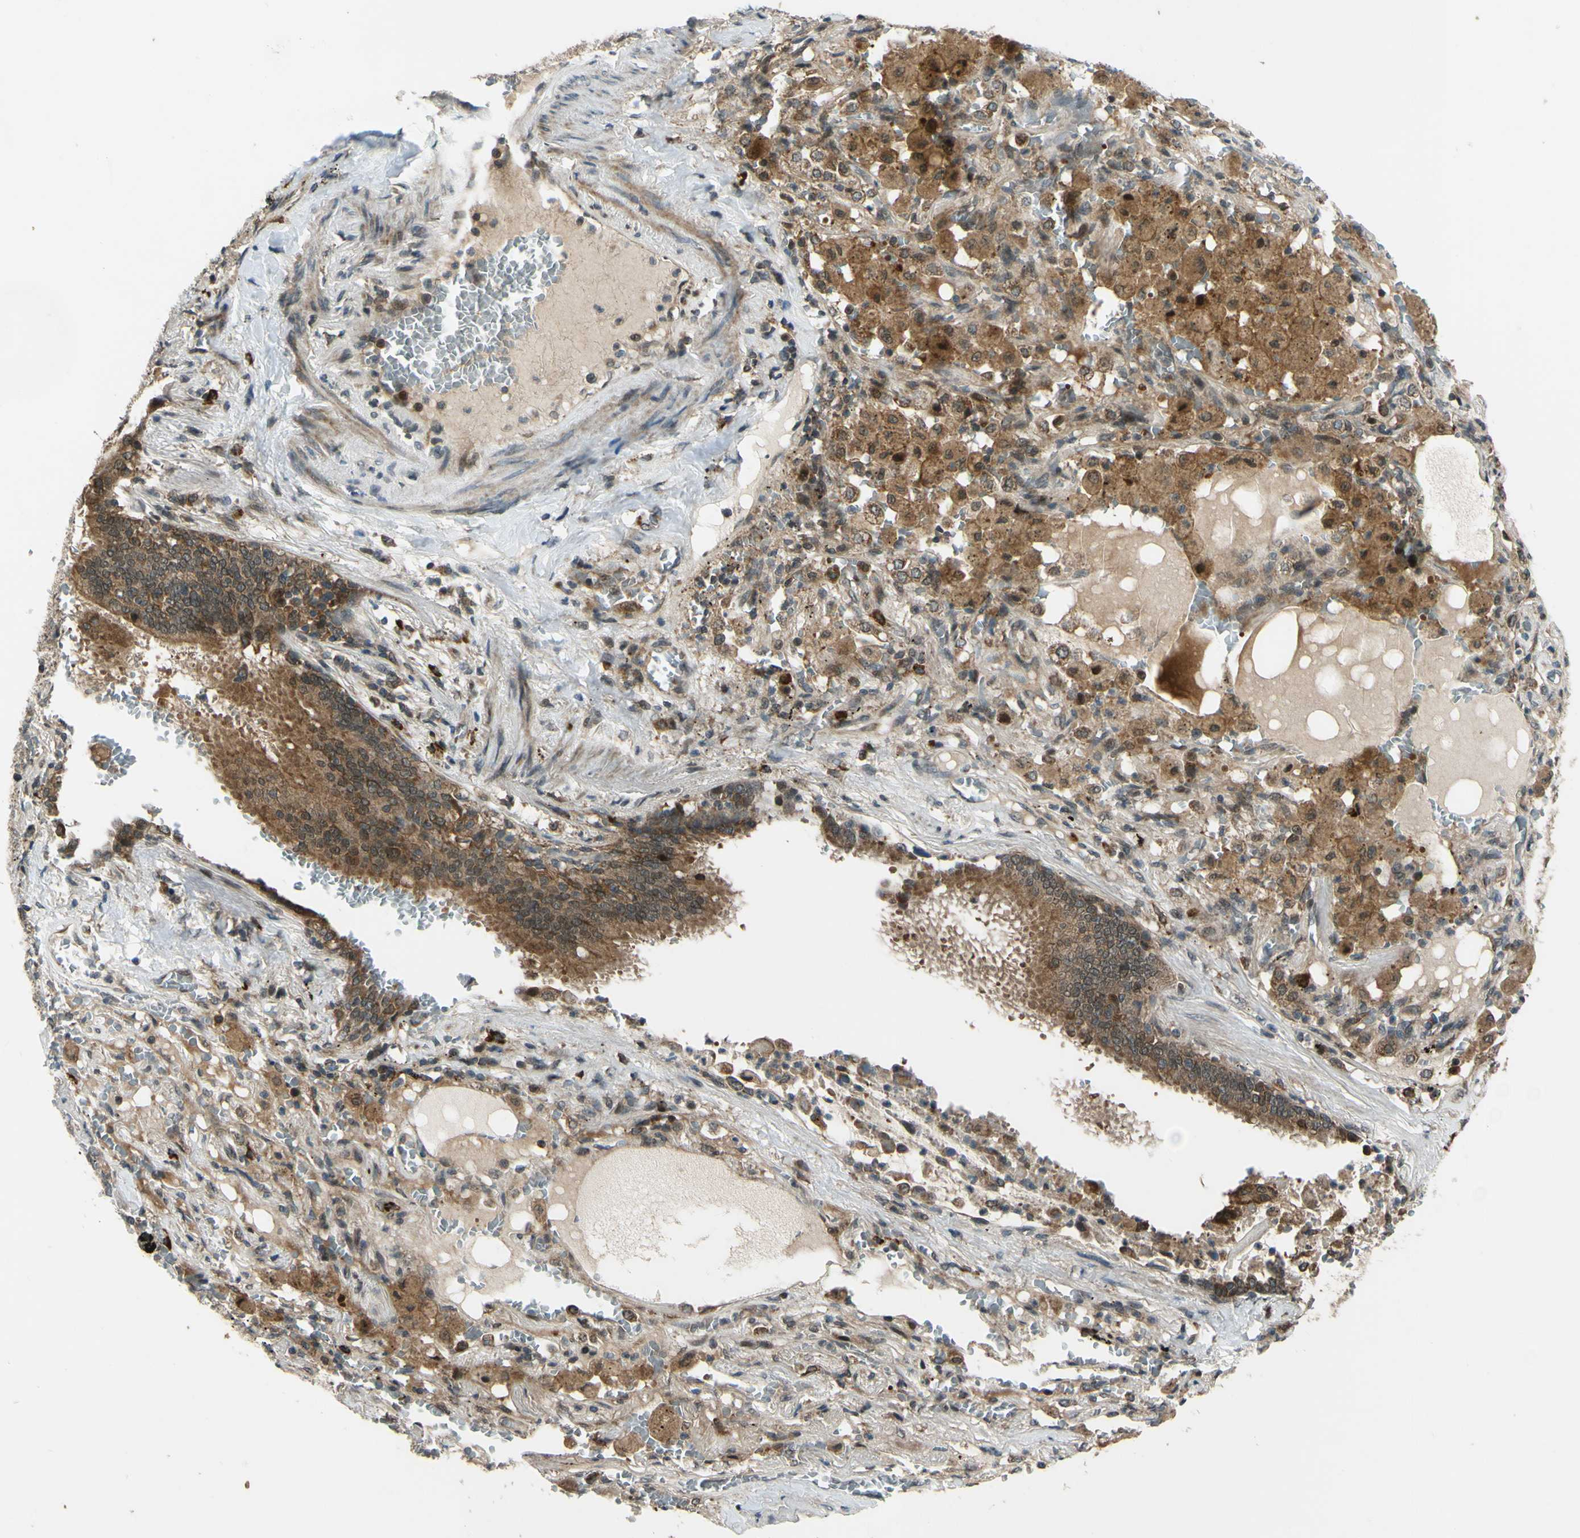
{"staining": {"intensity": "moderate", "quantity": ">75%", "location": "cytoplasmic/membranous"}, "tissue": "lung cancer", "cell_type": "Tumor cells", "image_type": "cancer", "snomed": [{"axis": "morphology", "description": "Squamous cell carcinoma, NOS"}, {"axis": "topography", "description": "Lung"}], "caption": "Human lung cancer stained with a protein marker displays moderate staining in tumor cells.", "gene": "ABCC8", "patient": {"sex": "male", "age": 57}}